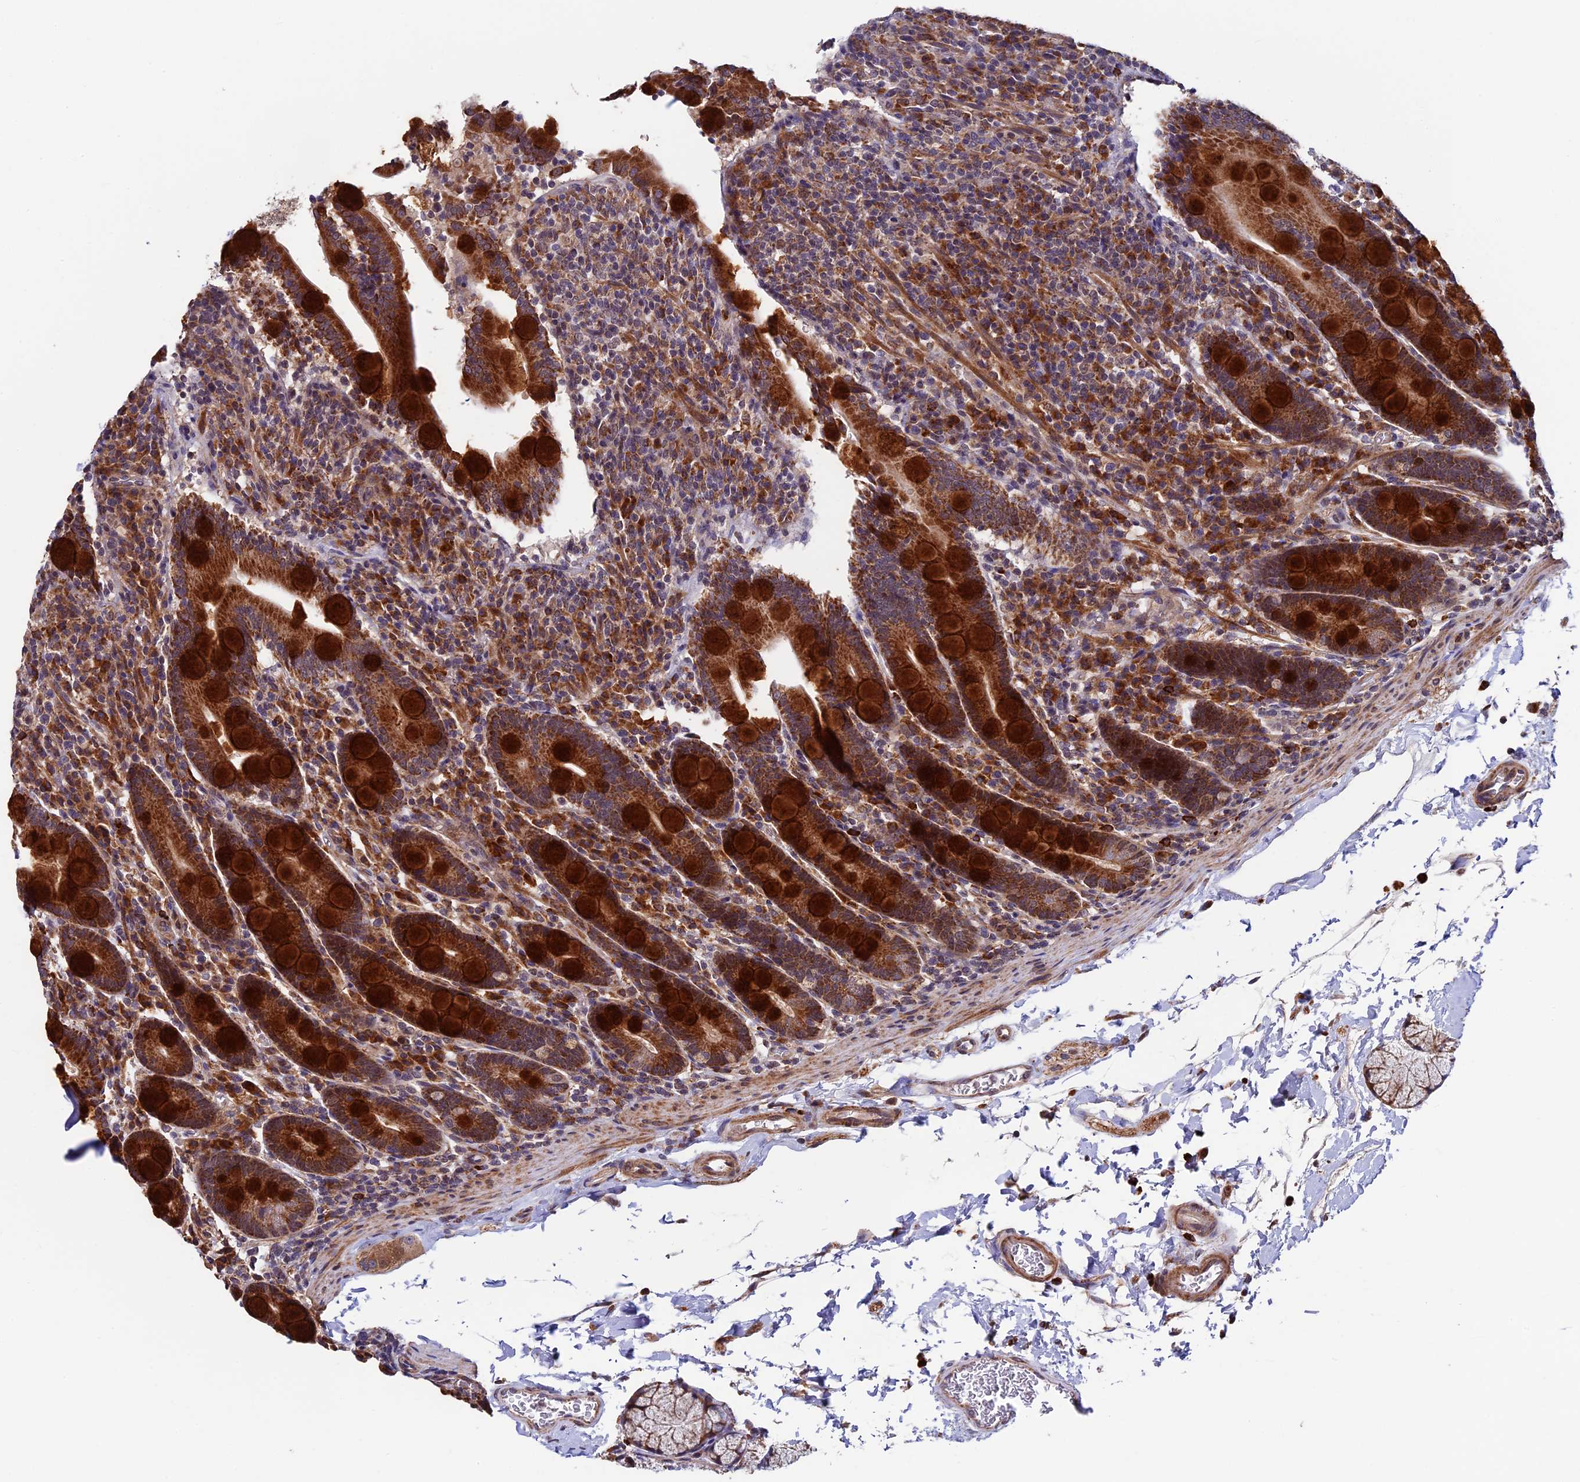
{"staining": {"intensity": "strong", "quantity": ">75%", "location": "cytoplasmic/membranous"}, "tissue": "duodenum", "cell_type": "Glandular cells", "image_type": "normal", "snomed": [{"axis": "morphology", "description": "Normal tissue, NOS"}, {"axis": "topography", "description": "Duodenum"}], "caption": "Benign duodenum was stained to show a protein in brown. There is high levels of strong cytoplasmic/membranous expression in approximately >75% of glandular cells.", "gene": "RNF17", "patient": {"sex": "male", "age": 35}}